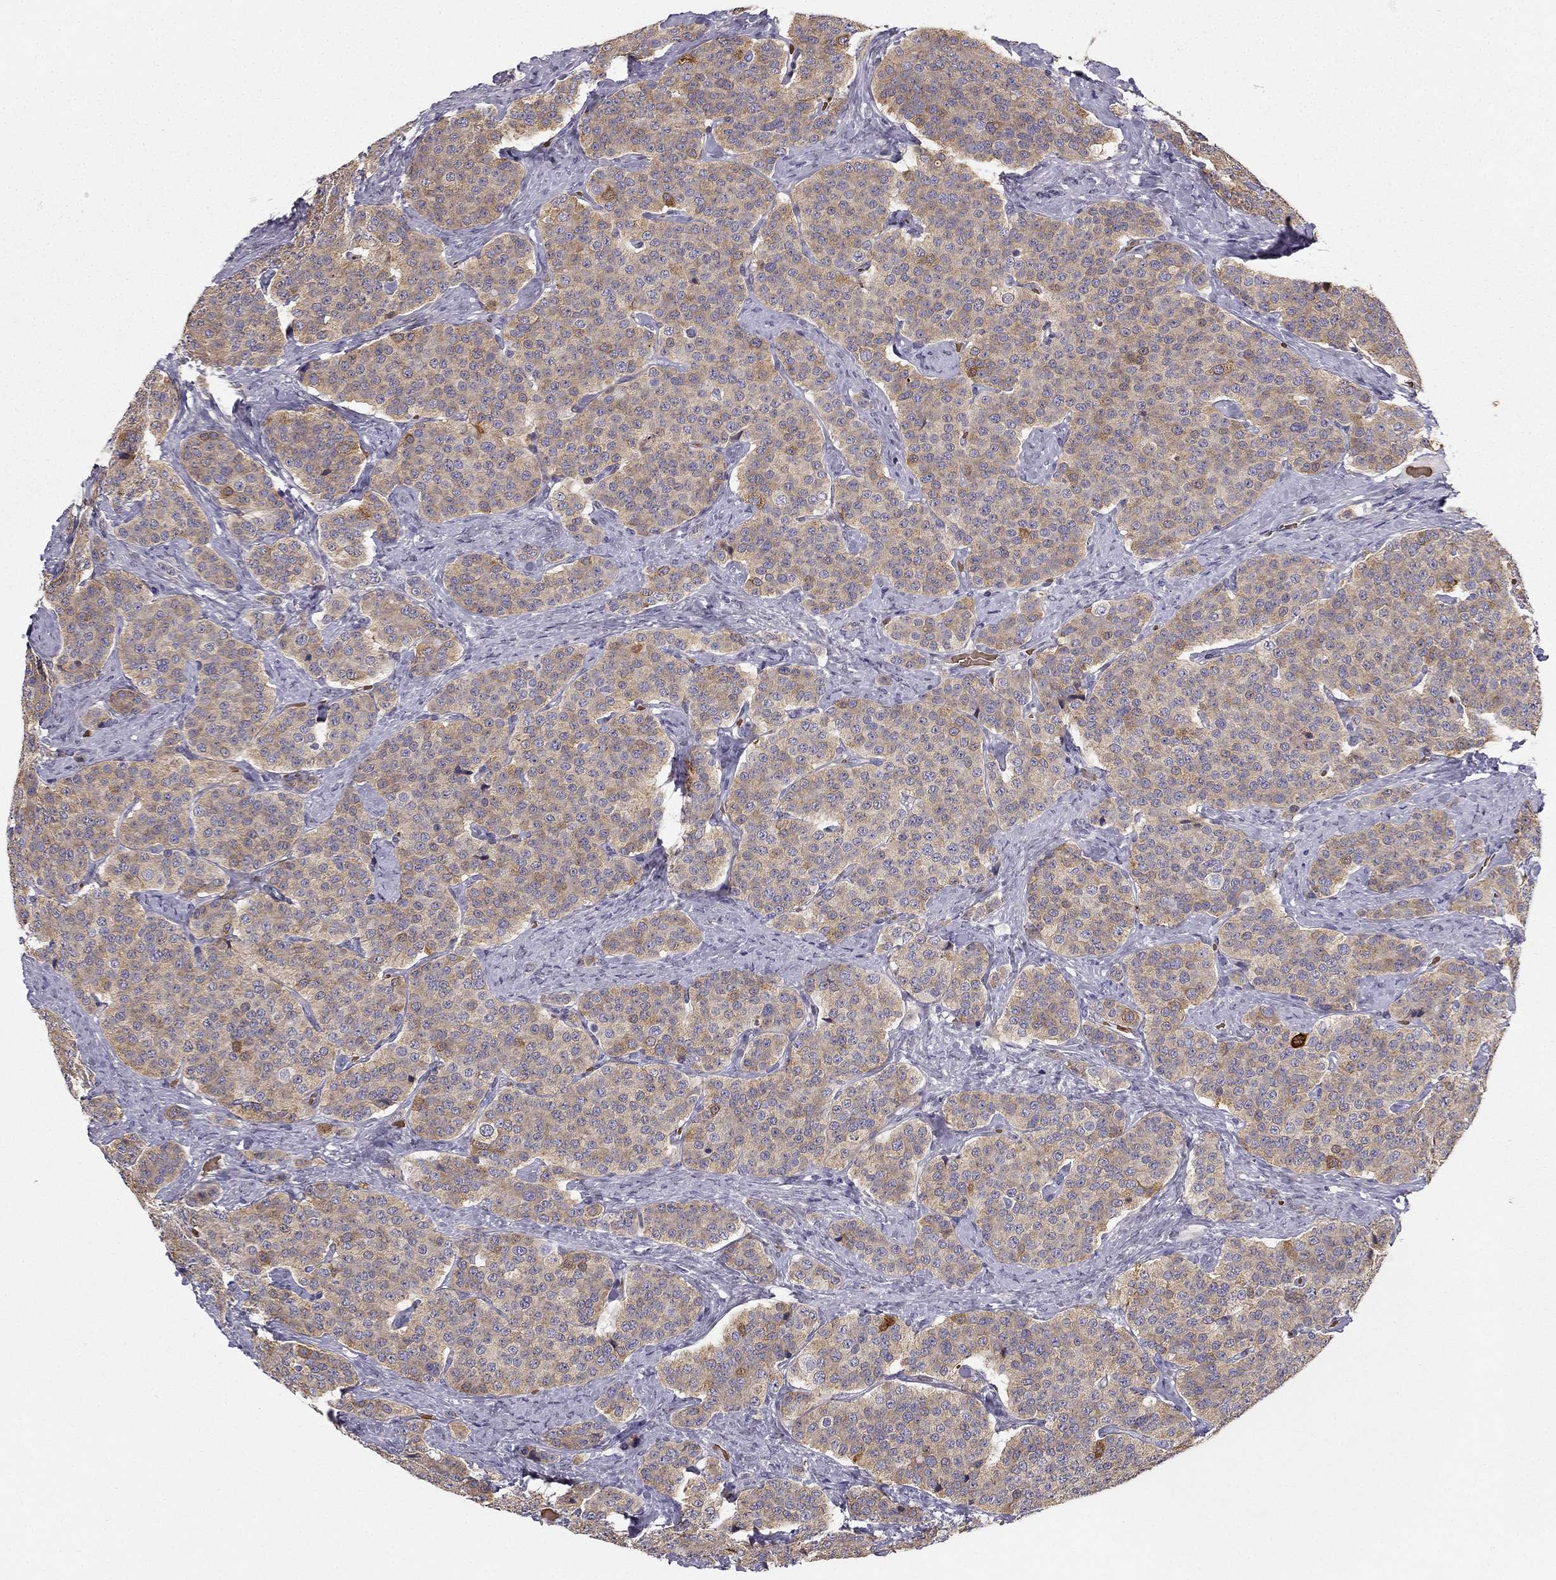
{"staining": {"intensity": "moderate", "quantity": "<25%", "location": "cytoplasmic/membranous"}, "tissue": "carcinoid", "cell_type": "Tumor cells", "image_type": "cancer", "snomed": [{"axis": "morphology", "description": "Carcinoid, malignant, NOS"}, {"axis": "topography", "description": "Small intestine"}], "caption": "Protein analysis of carcinoid (malignant) tissue exhibits moderate cytoplasmic/membranous staining in approximately <25% of tumor cells.", "gene": "RSPH14", "patient": {"sex": "female", "age": 58}}